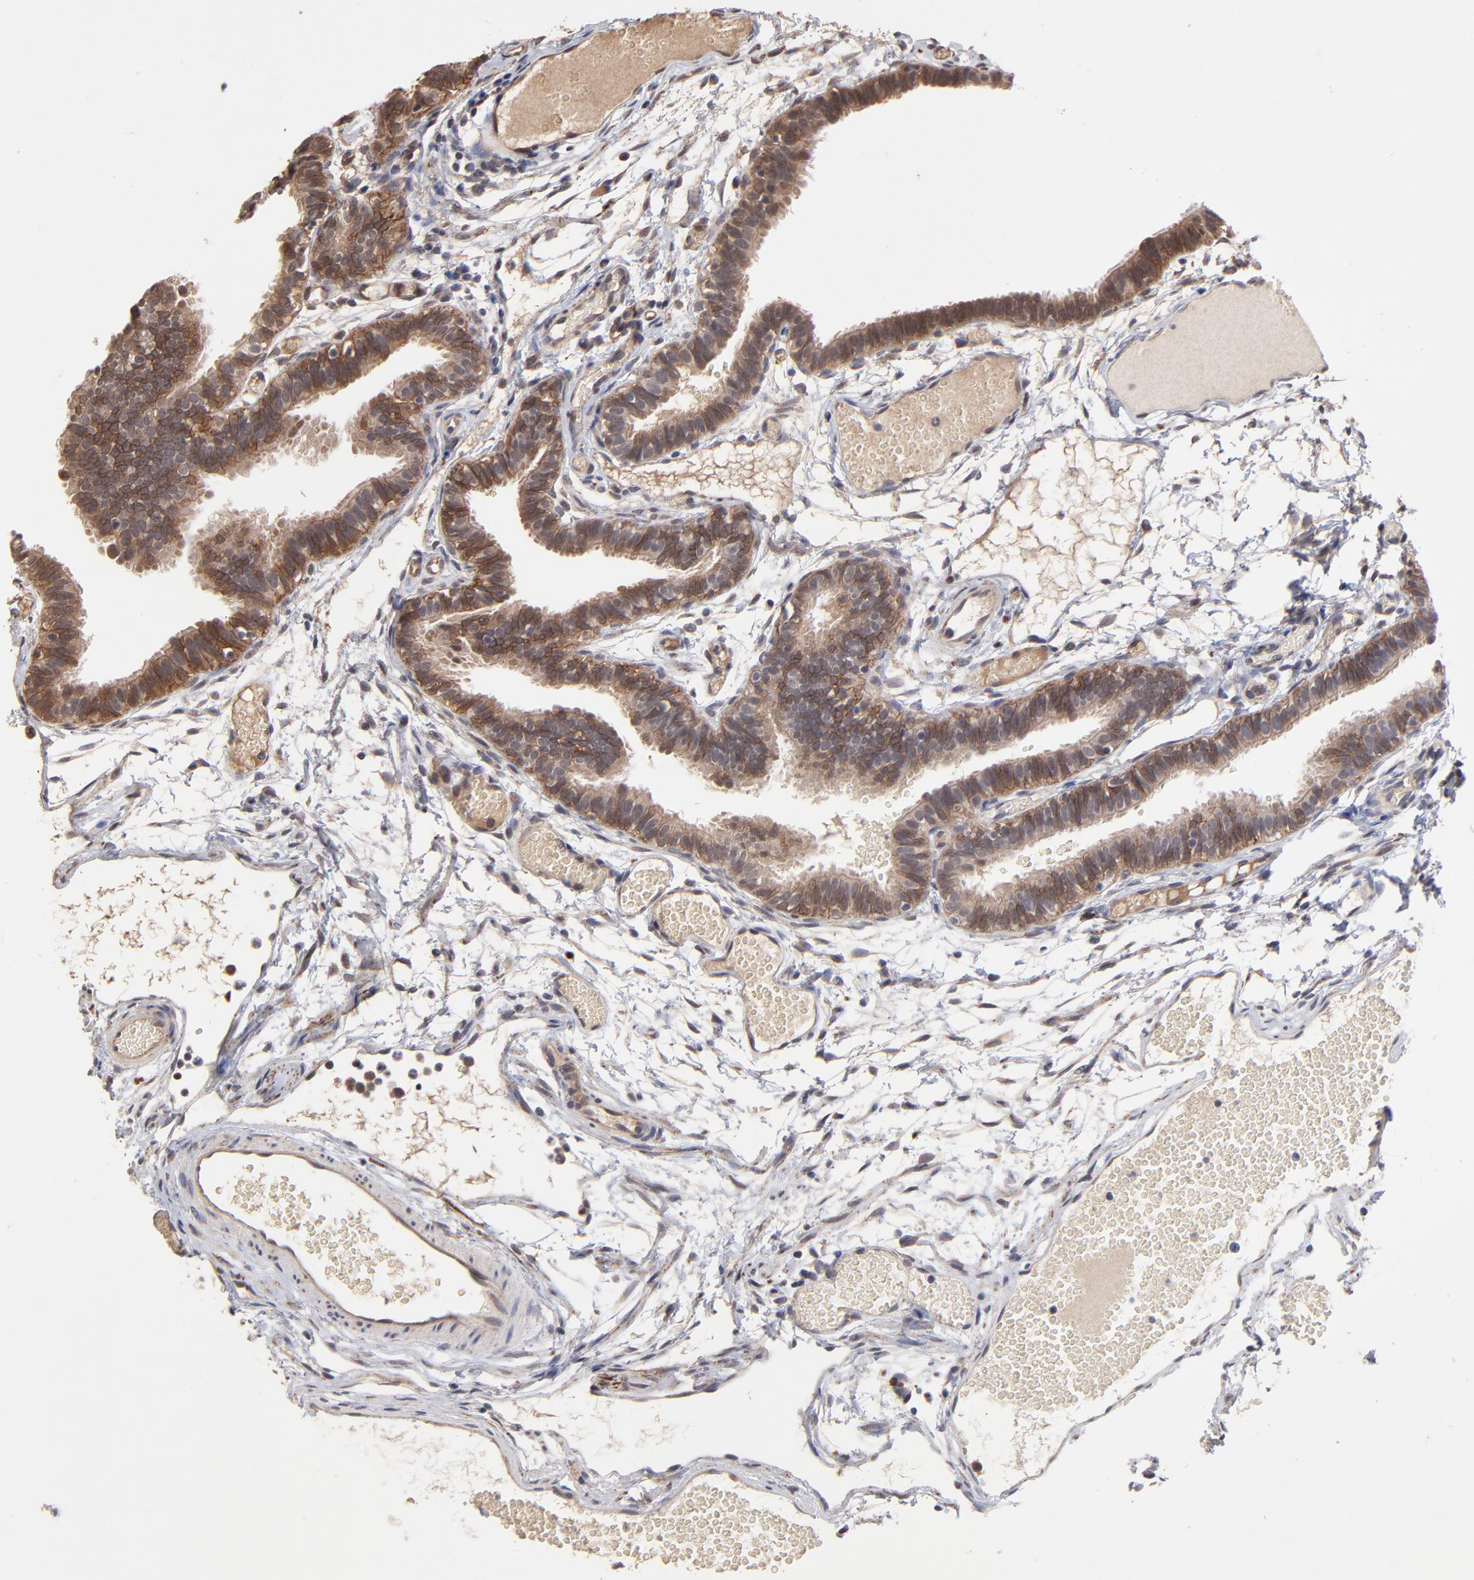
{"staining": {"intensity": "moderate", "quantity": ">75%", "location": "cytoplasmic/membranous"}, "tissue": "fallopian tube", "cell_type": "Glandular cells", "image_type": "normal", "snomed": [{"axis": "morphology", "description": "Normal tissue, NOS"}, {"axis": "topography", "description": "Fallopian tube"}], "caption": "DAB immunohistochemical staining of normal fallopian tube demonstrates moderate cytoplasmic/membranous protein staining in approximately >75% of glandular cells.", "gene": "CHL1", "patient": {"sex": "female", "age": 29}}